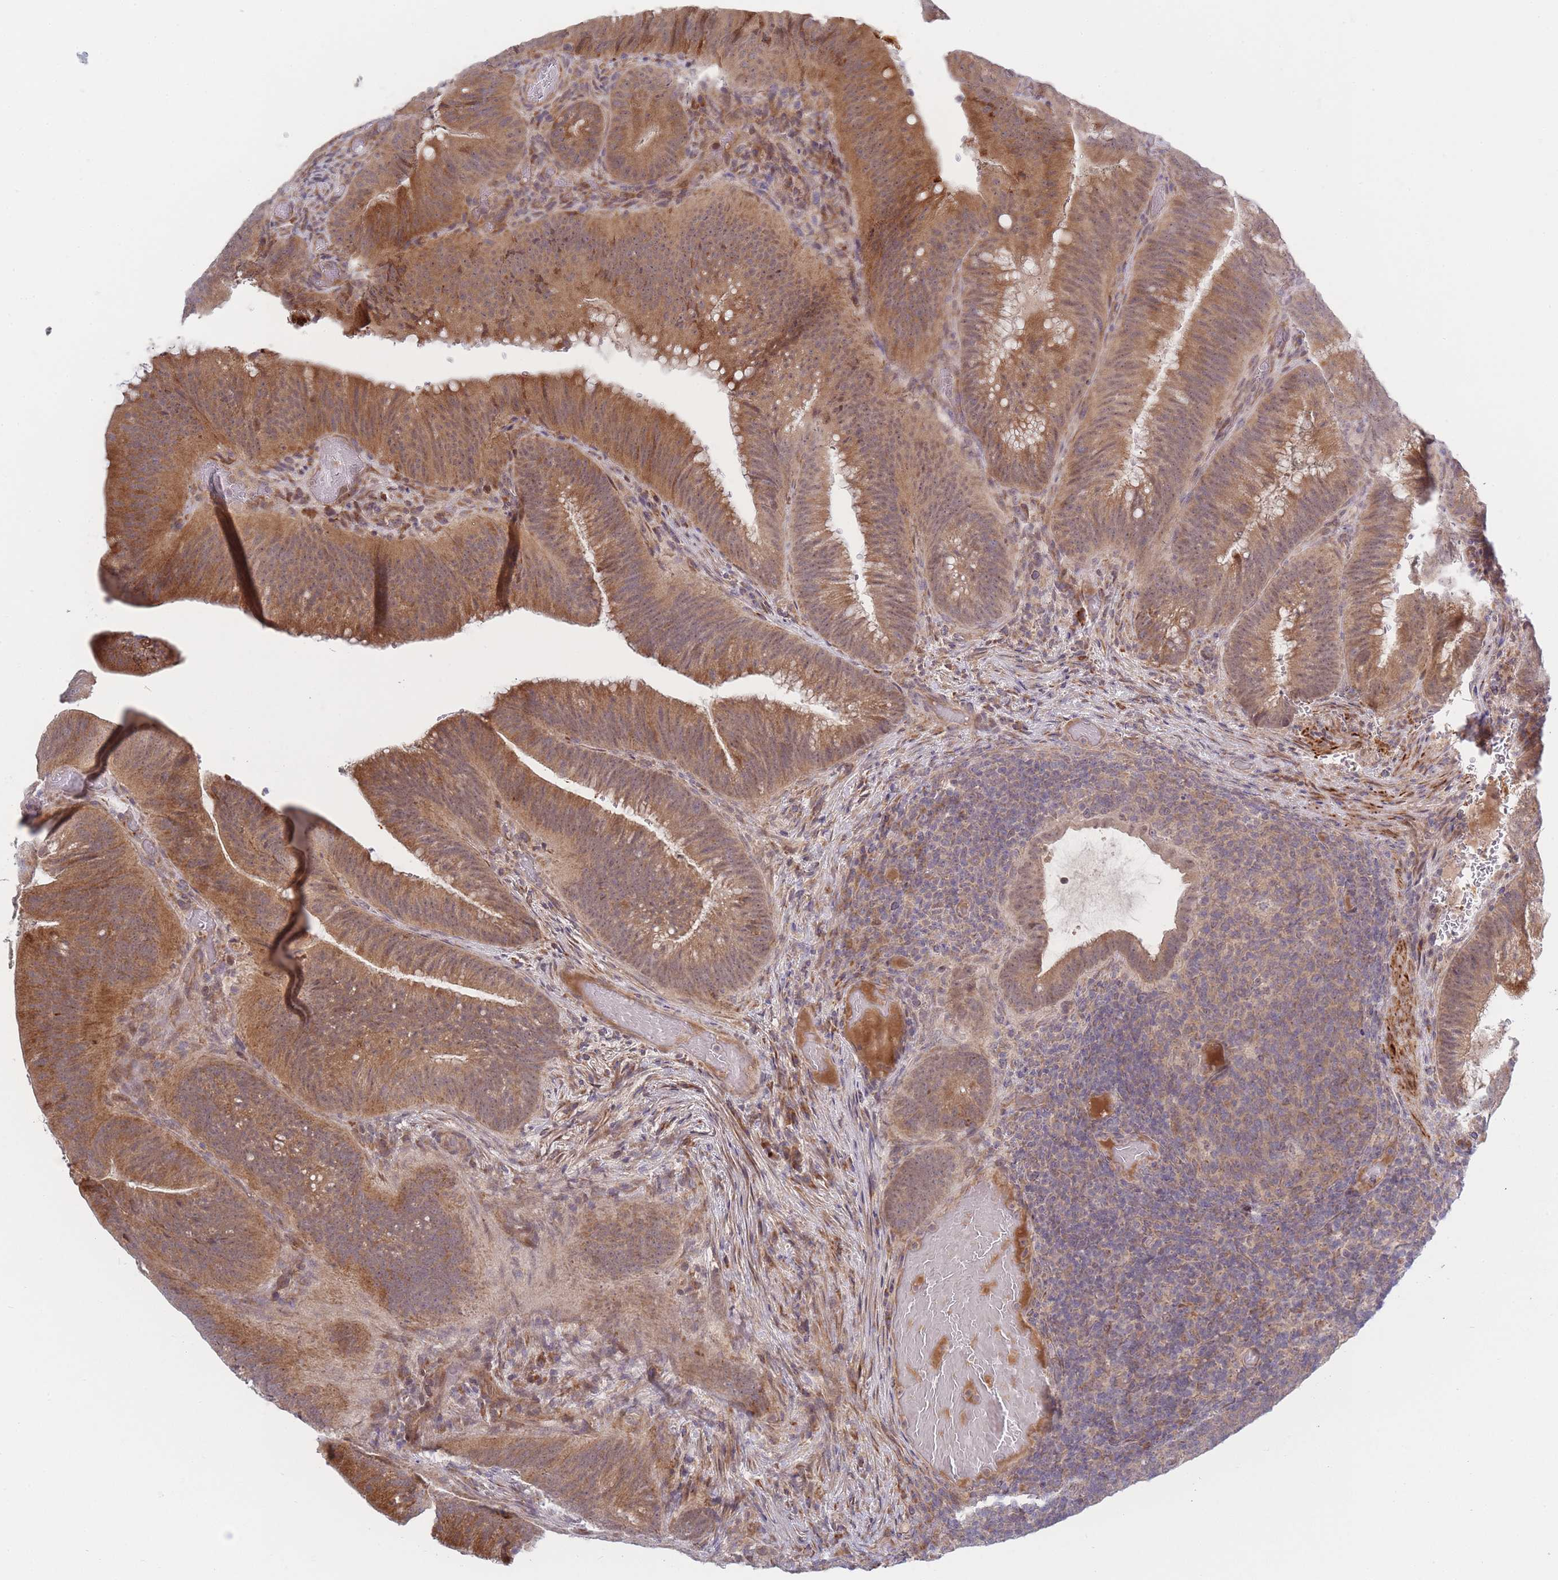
{"staining": {"intensity": "moderate", "quantity": ">75%", "location": "cytoplasmic/membranous"}, "tissue": "colorectal cancer", "cell_type": "Tumor cells", "image_type": "cancer", "snomed": [{"axis": "morphology", "description": "Adenocarcinoma, NOS"}, {"axis": "topography", "description": "Colon"}], "caption": "Immunohistochemistry (IHC) histopathology image of human colorectal cancer (adenocarcinoma) stained for a protein (brown), which reveals medium levels of moderate cytoplasmic/membranous positivity in approximately >75% of tumor cells.", "gene": "TRIM26", "patient": {"sex": "female", "age": 43}}